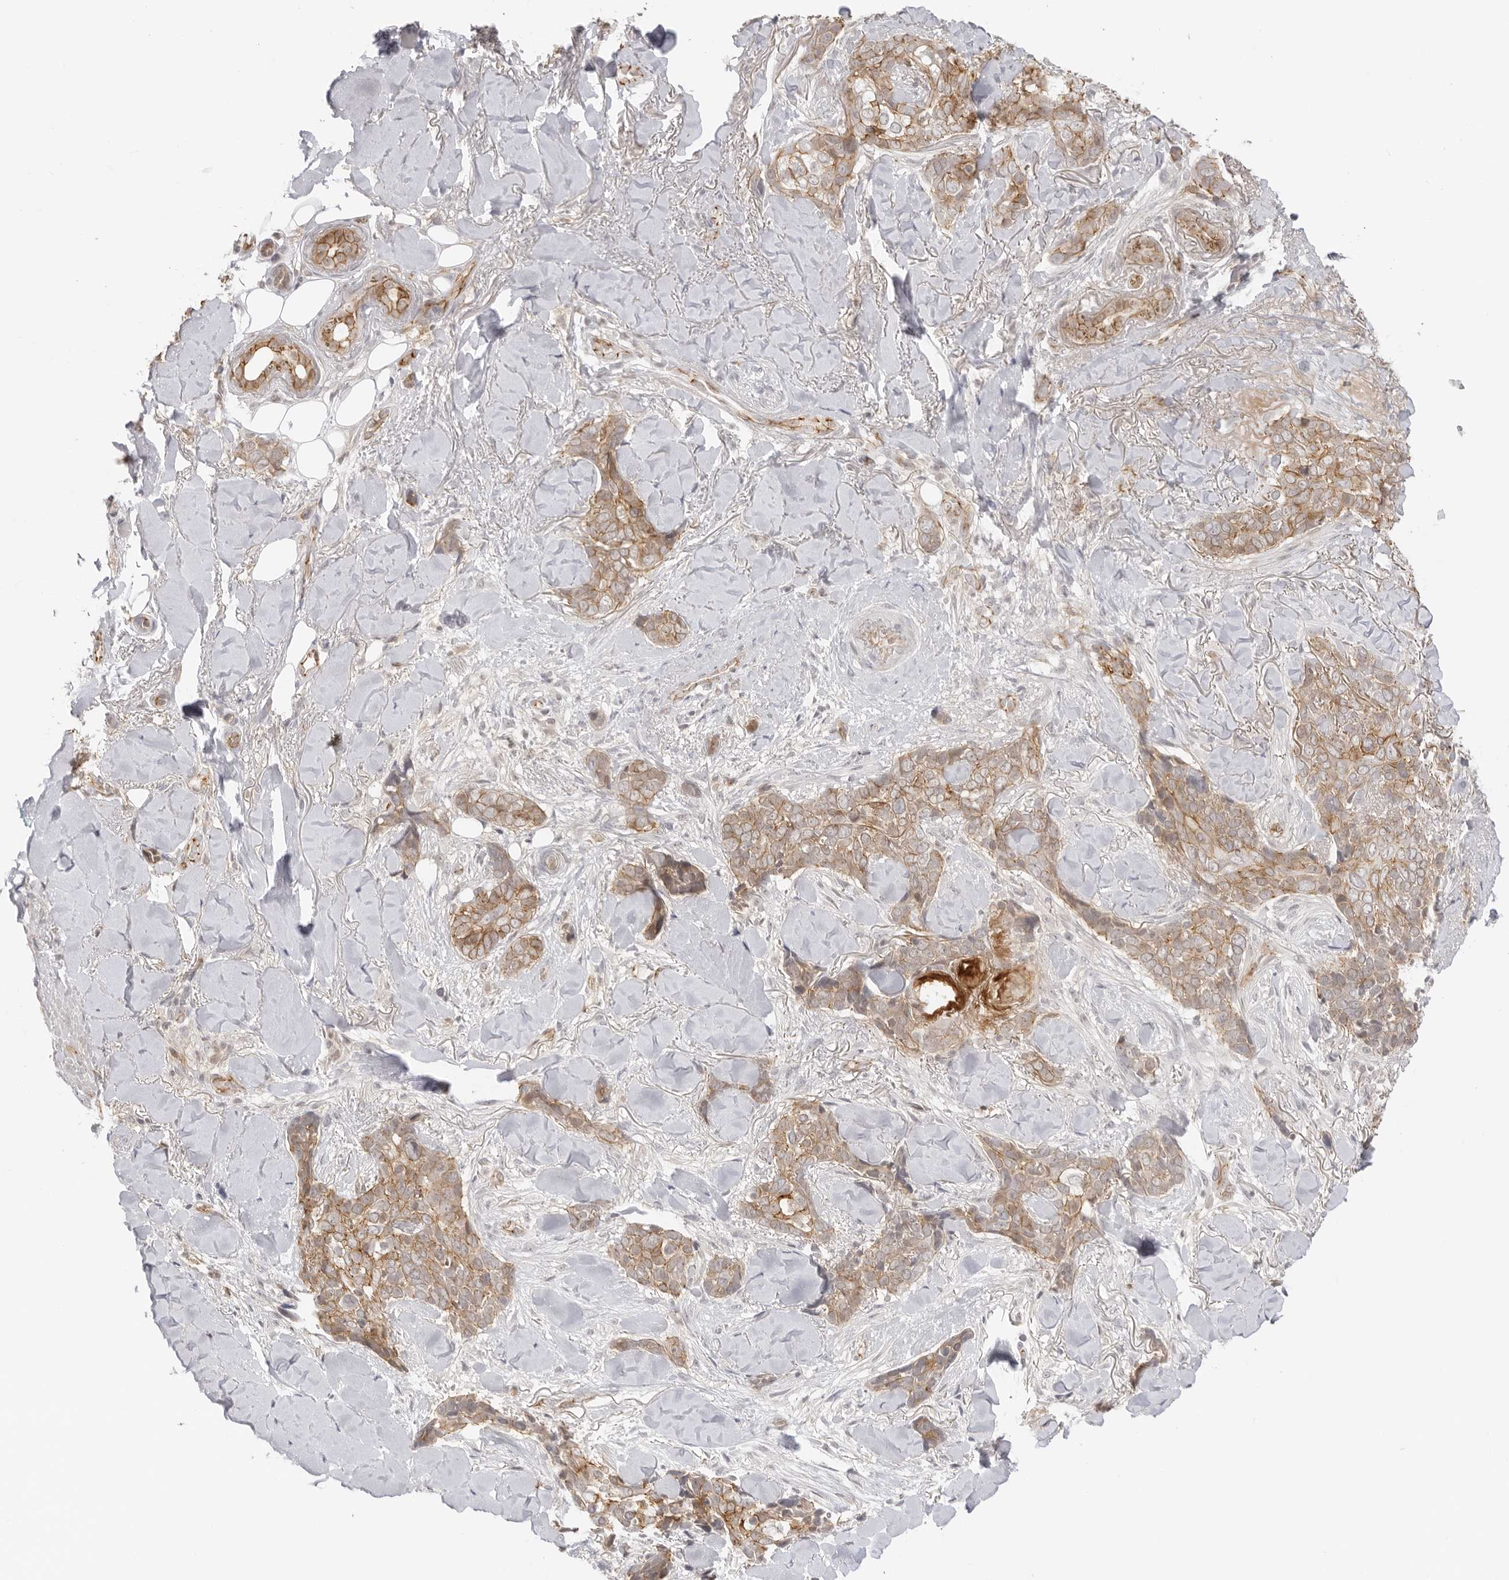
{"staining": {"intensity": "moderate", "quantity": ">75%", "location": "cytoplasmic/membranous"}, "tissue": "skin cancer", "cell_type": "Tumor cells", "image_type": "cancer", "snomed": [{"axis": "morphology", "description": "Basal cell carcinoma"}, {"axis": "topography", "description": "Skin"}], "caption": "About >75% of tumor cells in skin basal cell carcinoma demonstrate moderate cytoplasmic/membranous protein expression as visualized by brown immunohistochemical staining.", "gene": "TRAPPC3", "patient": {"sex": "female", "age": 82}}